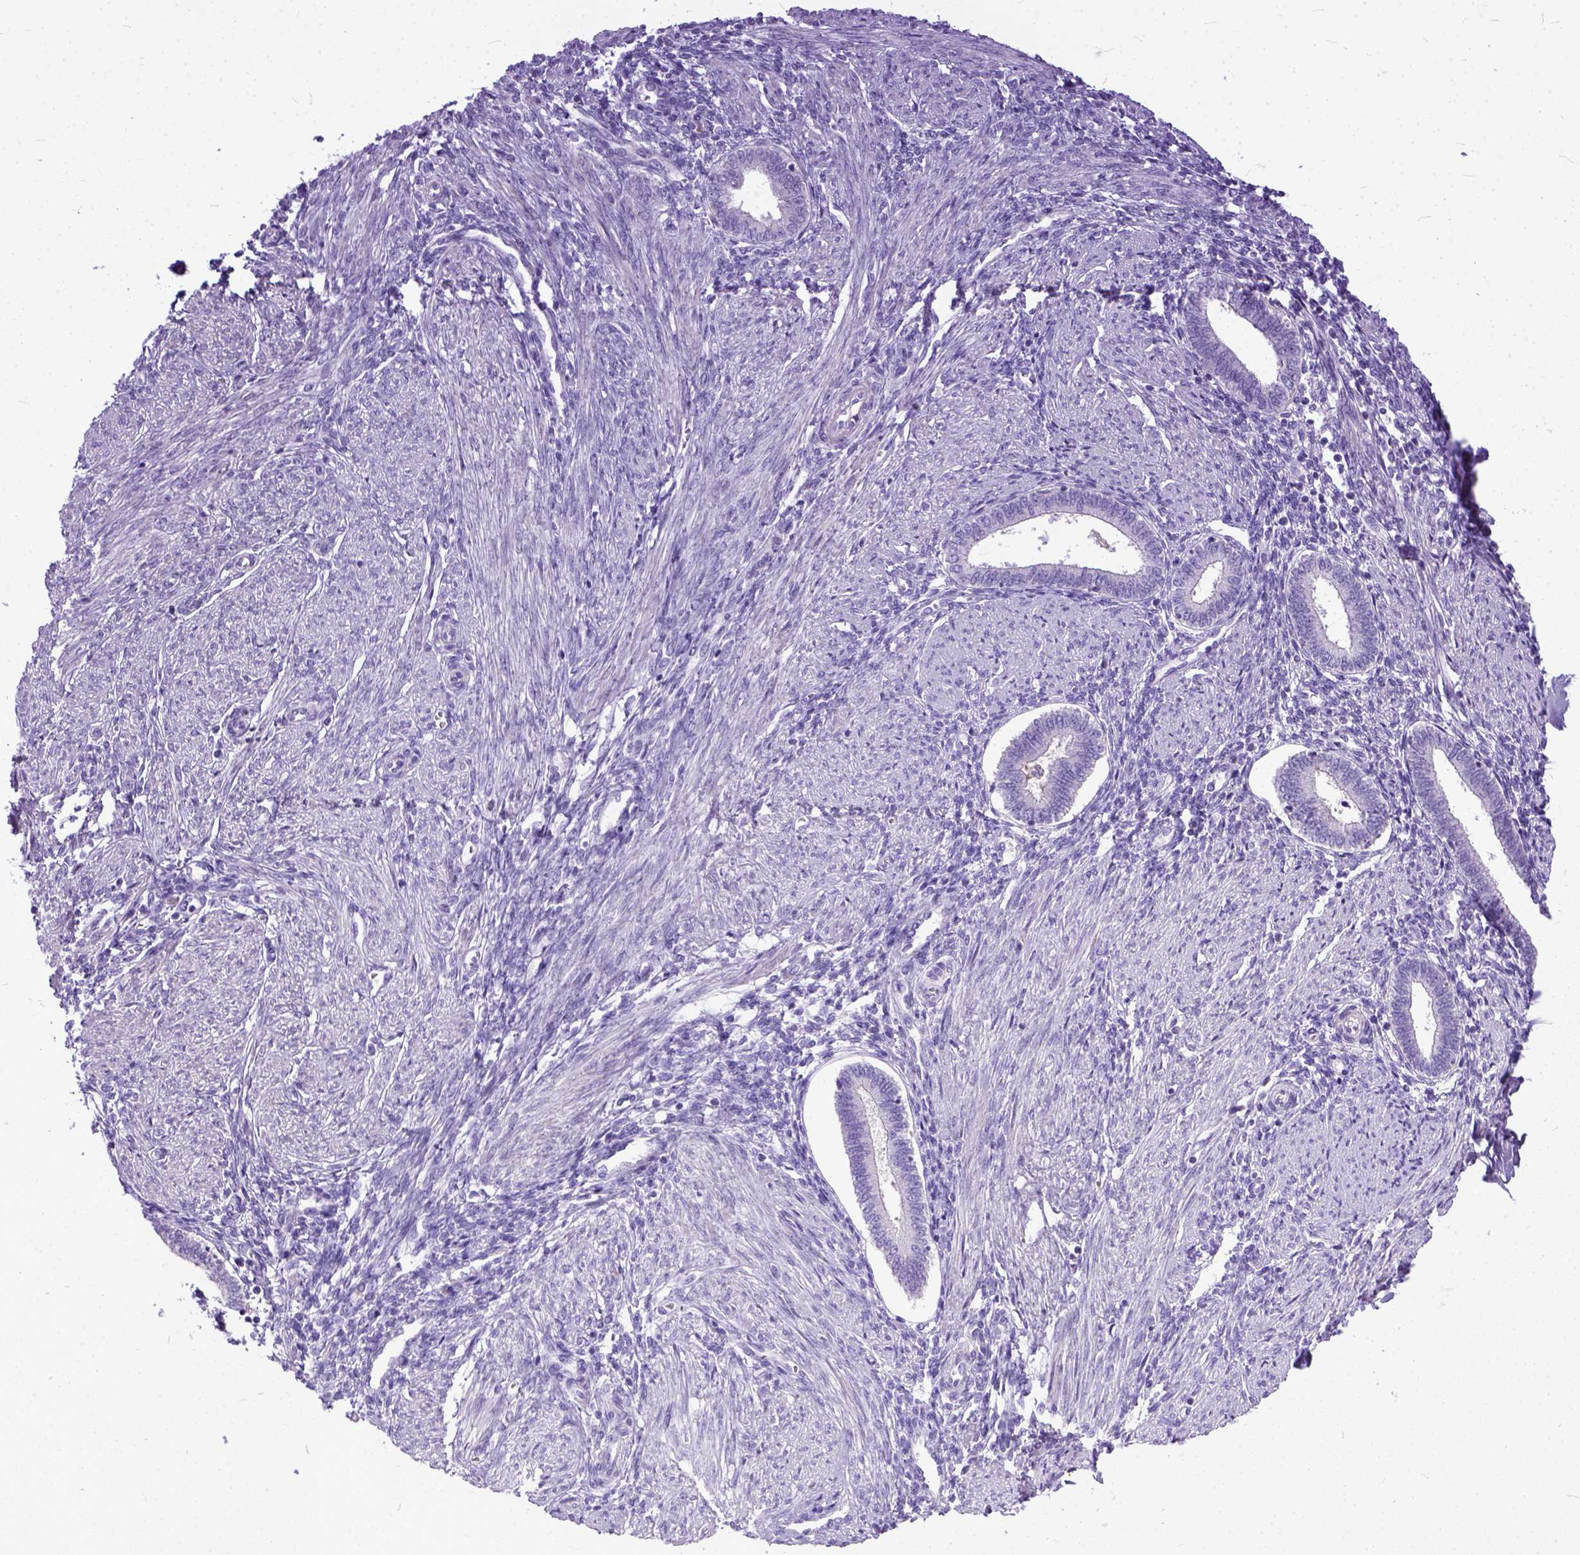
{"staining": {"intensity": "negative", "quantity": "none", "location": "none"}, "tissue": "endometrium", "cell_type": "Cells in endometrial stroma", "image_type": "normal", "snomed": [{"axis": "morphology", "description": "Normal tissue, NOS"}, {"axis": "topography", "description": "Endometrium"}], "caption": "An image of human endometrium is negative for staining in cells in endometrial stroma. The staining was performed using DAB (3,3'-diaminobenzidine) to visualize the protein expression in brown, while the nuclei were stained in blue with hematoxylin (Magnification: 20x).", "gene": "PLK5", "patient": {"sex": "female", "age": 42}}